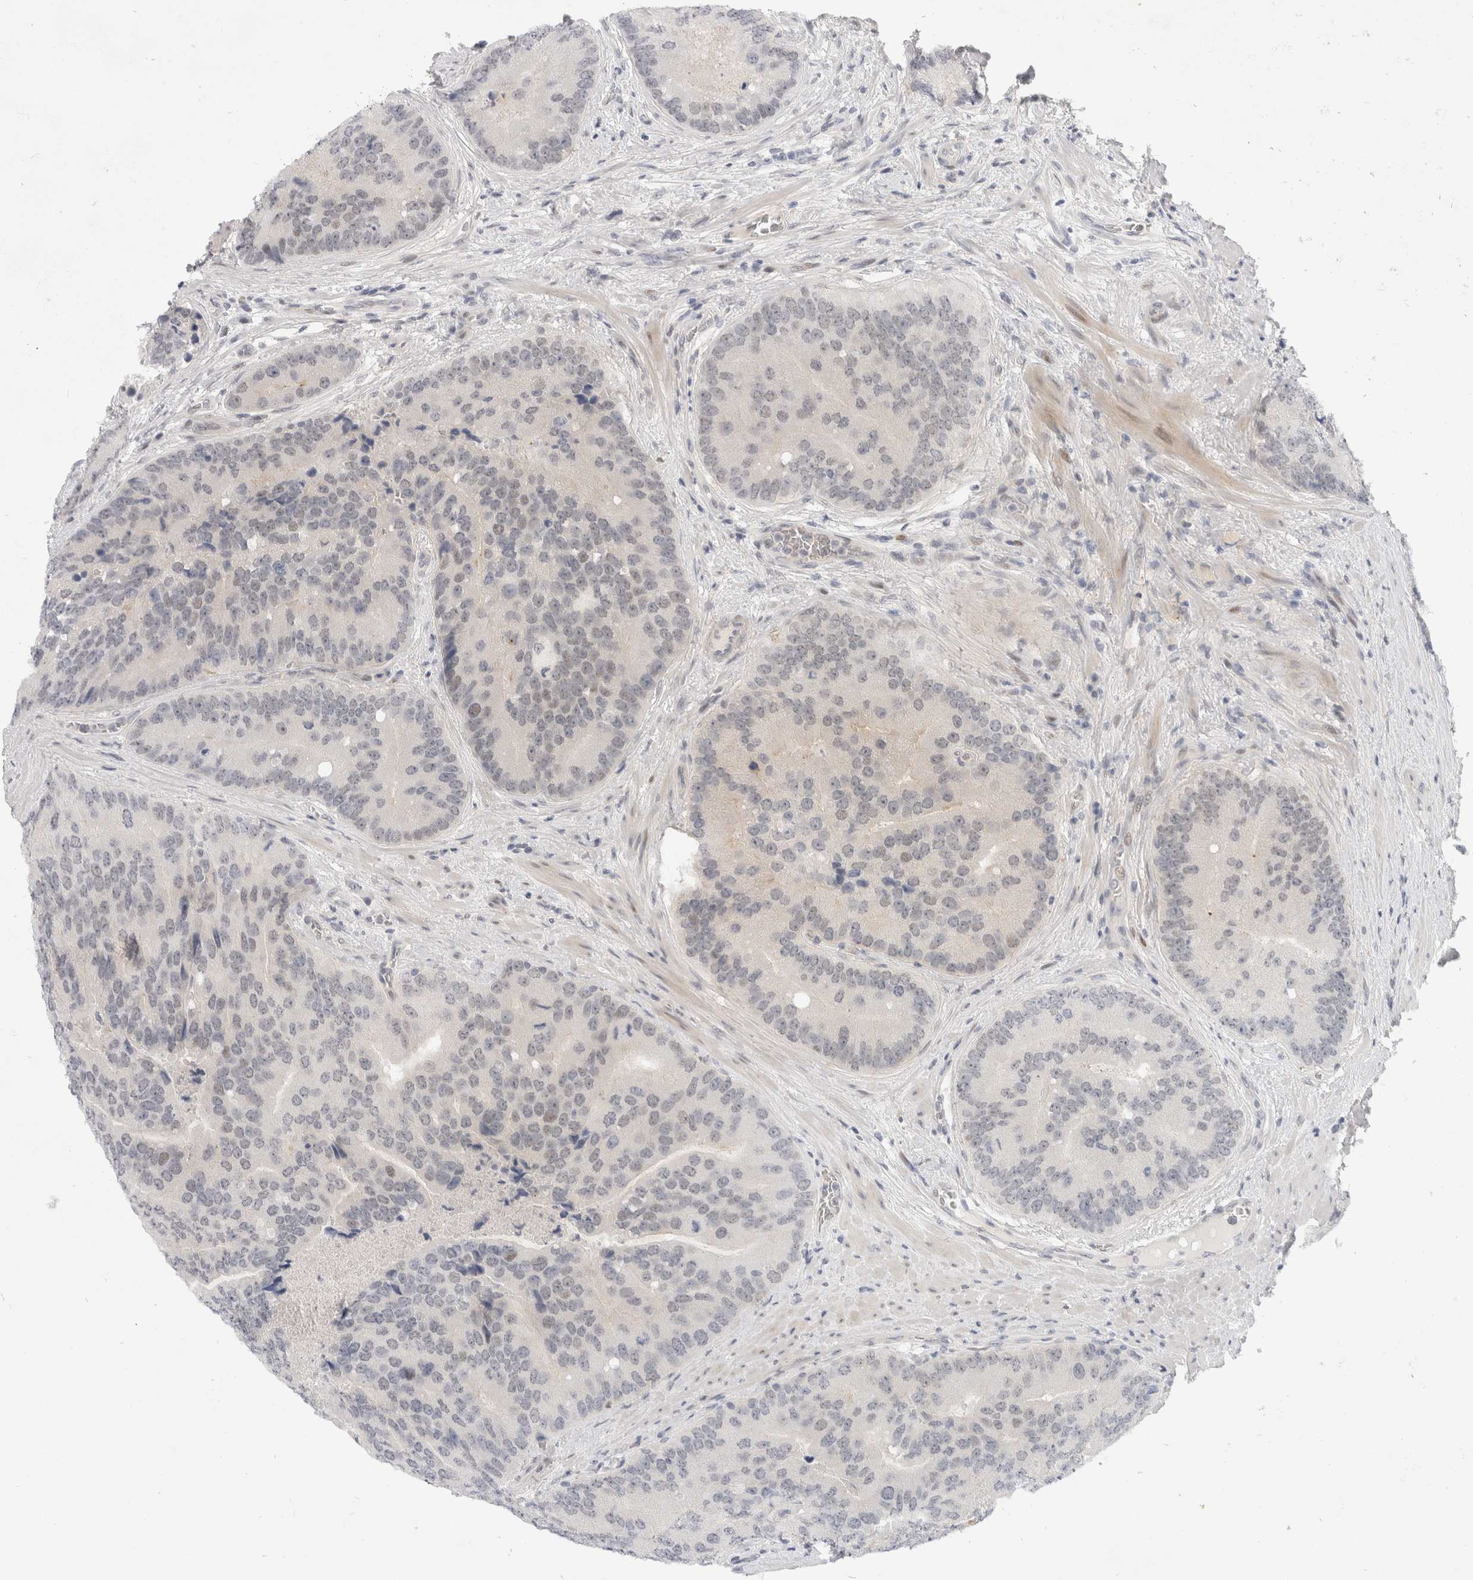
{"staining": {"intensity": "negative", "quantity": "none", "location": "none"}, "tissue": "prostate cancer", "cell_type": "Tumor cells", "image_type": "cancer", "snomed": [{"axis": "morphology", "description": "Adenocarcinoma, High grade"}, {"axis": "topography", "description": "Prostate"}], "caption": "A micrograph of prostate adenocarcinoma (high-grade) stained for a protein displays no brown staining in tumor cells.", "gene": "TOM1L2", "patient": {"sex": "male", "age": 70}}